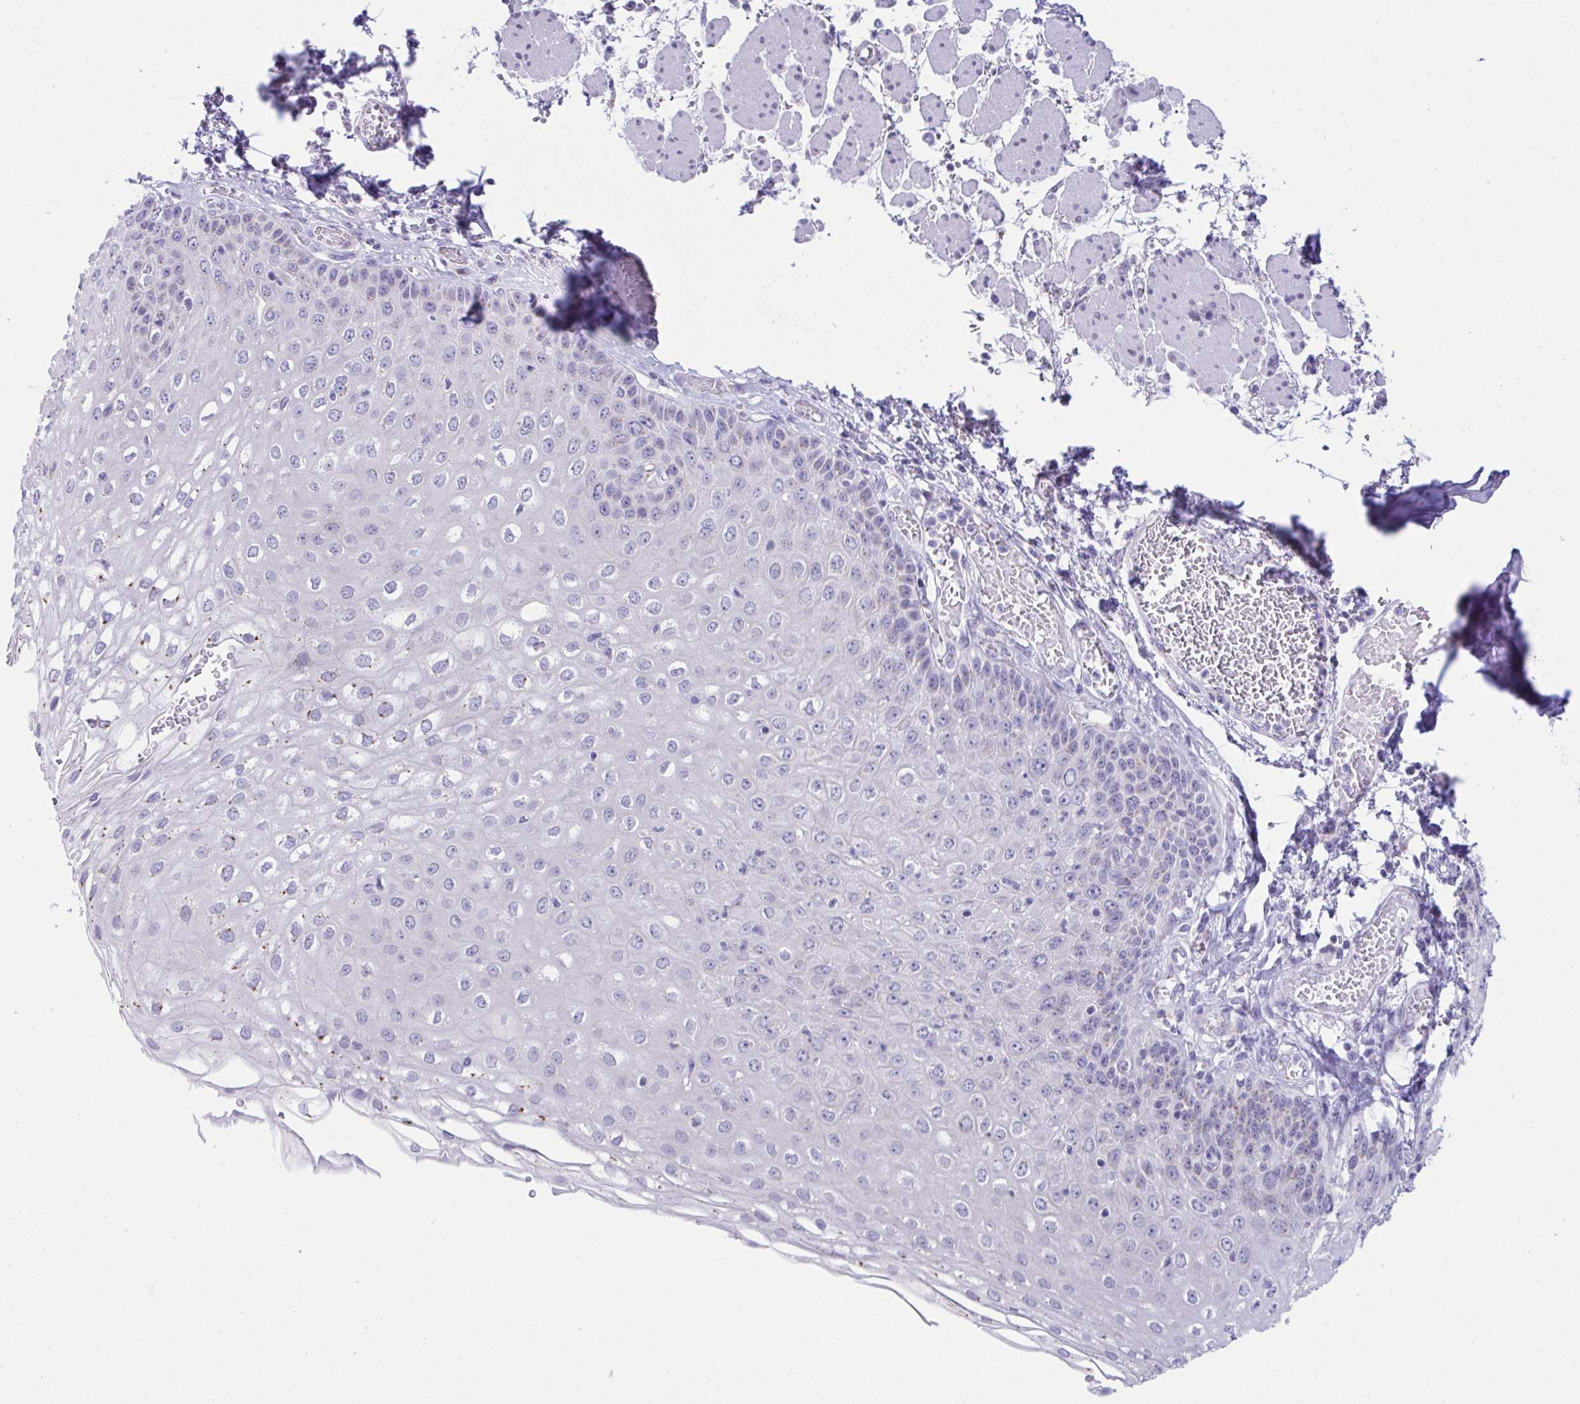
{"staining": {"intensity": "weak", "quantity": "25%-75%", "location": "cytoplasmic/membranous"}, "tissue": "esophagus", "cell_type": "Squamous epithelial cells", "image_type": "normal", "snomed": [{"axis": "morphology", "description": "Normal tissue, NOS"}, {"axis": "morphology", "description": "Adenocarcinoma, NOS"}, {"axis": "topography", "description": "Esophagus"}], "caption": "IHC micrograph of normal esophagus: esophagus stained using immunohistochemistry shows low levels of weak protein expression localized specifically in the cytoplasmic/membranous of squamous epithelial cells, appearing as a cytoplasmic/membranous brown color.", "gene": "SCLY", "patient": {"sex": "male", "age": 81}}